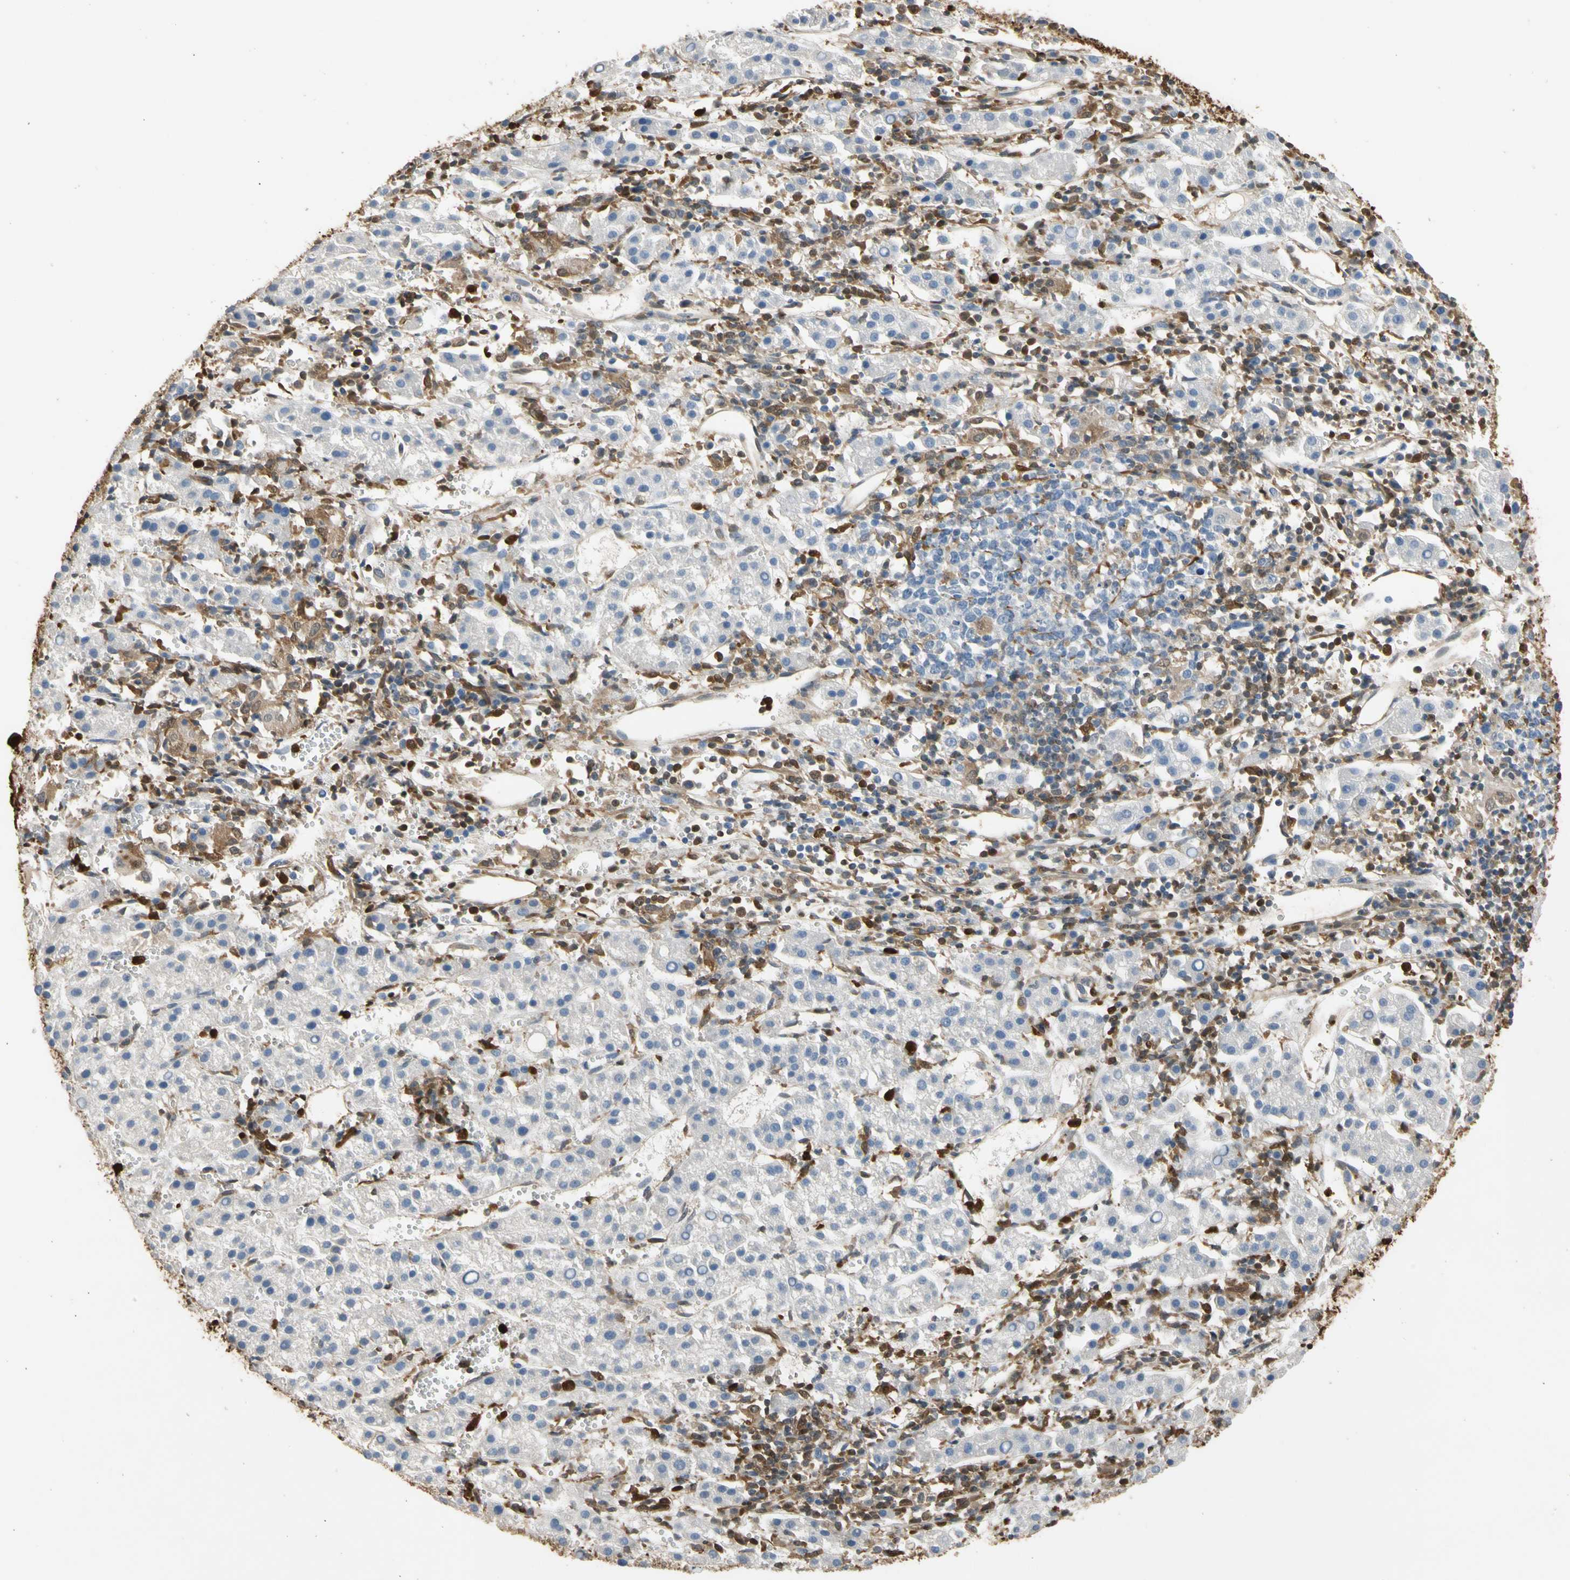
{"staining": {"intensity": "negative", "quantity": "none", "location": "none"}, "tissue": "liver cancer", "cell_type": "Tumor cells", "image_type": "cancer", "snomed": [{"axis": "morphology", "description": "Carcinoma, Hepatocellular, NOS"}, {"axis": "topography", "description": "Liver"}], "caption": "A high-resolution micrograph shows IHC staining of liver hepatocellular carcinoma, which demonstrates no significant positivity in tumor cells.", "gene": "S100A6", "patient": {"sex": "female", "age": 58}}